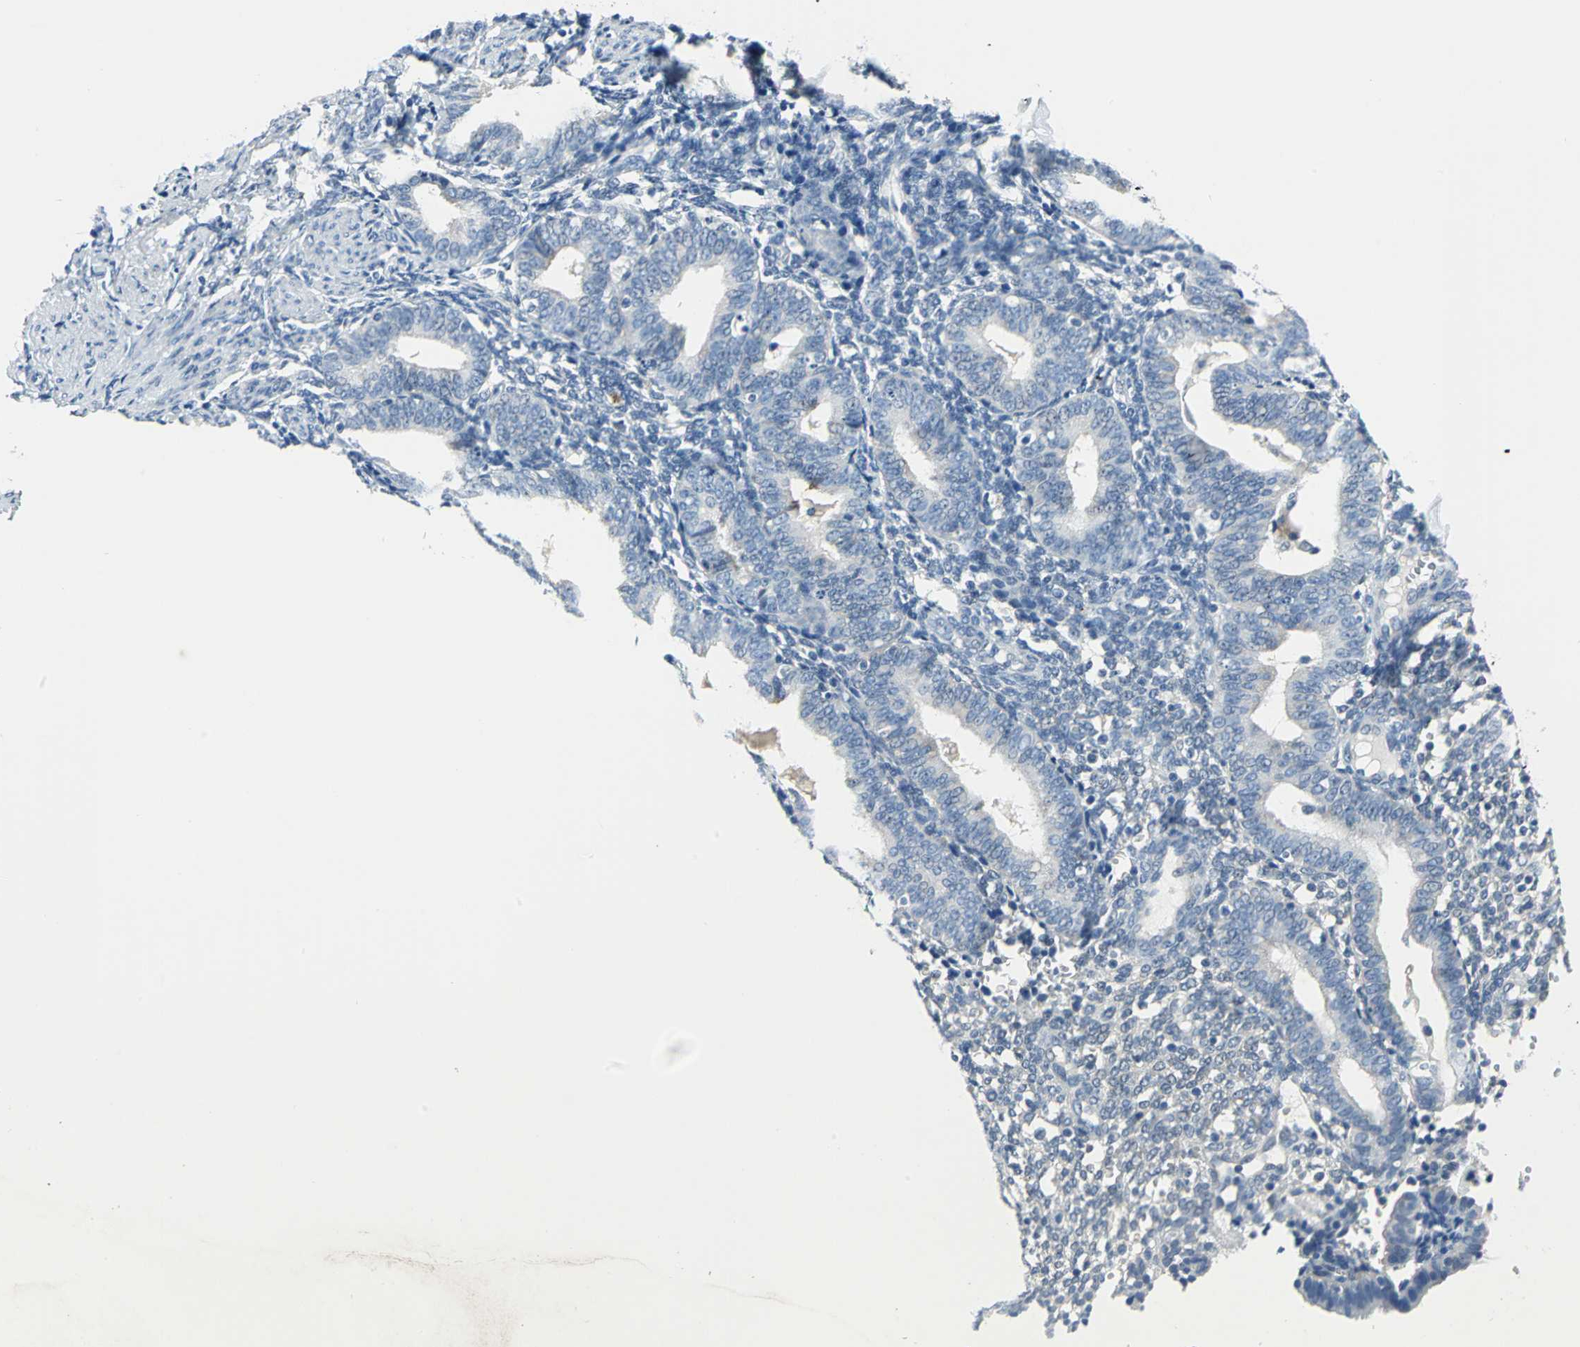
{"staining": {"intensity": "negative", "quantity": "none", "location": "none"}, "tissue": "endometrium", "cell_type": "Cells in endometrial stroma", "image_type": "normal", "snomed": [{"axis": "morphology", "description": "Normal tissue, NOS"}, {"axis": "topography", "description": "Endometrium"}], "caption": "Immunohistochemistry (IHC) photomicrograph of unremarkable endometrium stained for a protein (brown), which exhibits no staining in cells in endometrial stroma.", "gene": "MUC4", "patient": {"sex": "female", "age": 61}}